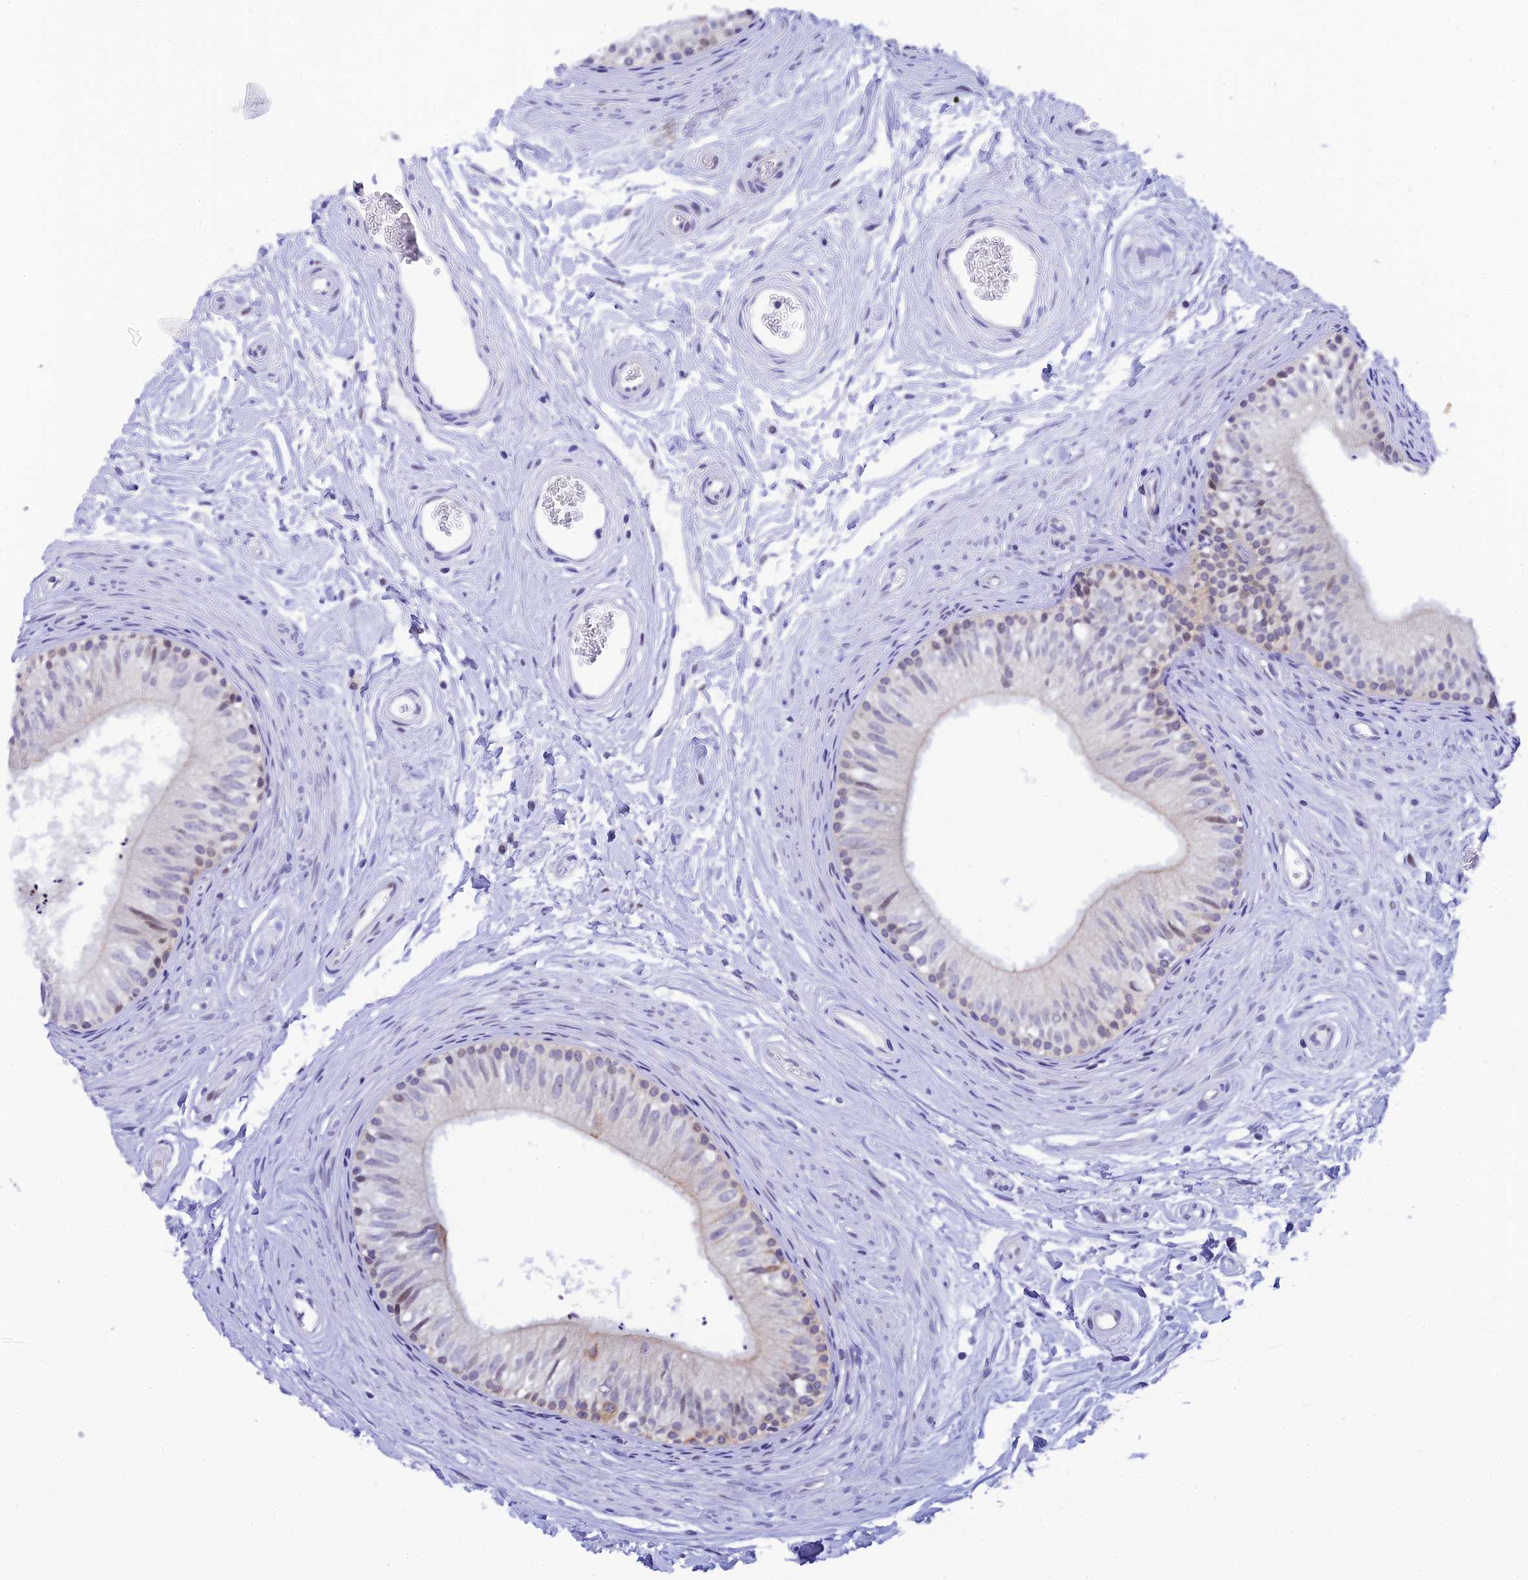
{"staining": {"intensity": "weak", "quantity": "<25%", "location": "cytoplasmic/membranous"}, "tissue": "epididymis", "cell_type": "Glandular cells", "image_type": "normal", "snomed": [{"axis": "morphology", "description": "Normal tissue, NOS"}, {"axis": "topography", "description": "Epididymis"}], "caption": "The histopathology image reveals no significant expression in glandular cells of epididymis. (Immunohistochemistry (ihc), brightfield microscopy, high magnification).", "gene": "RASGEF1B", "patient": {"sex": "male", "age": 56}}